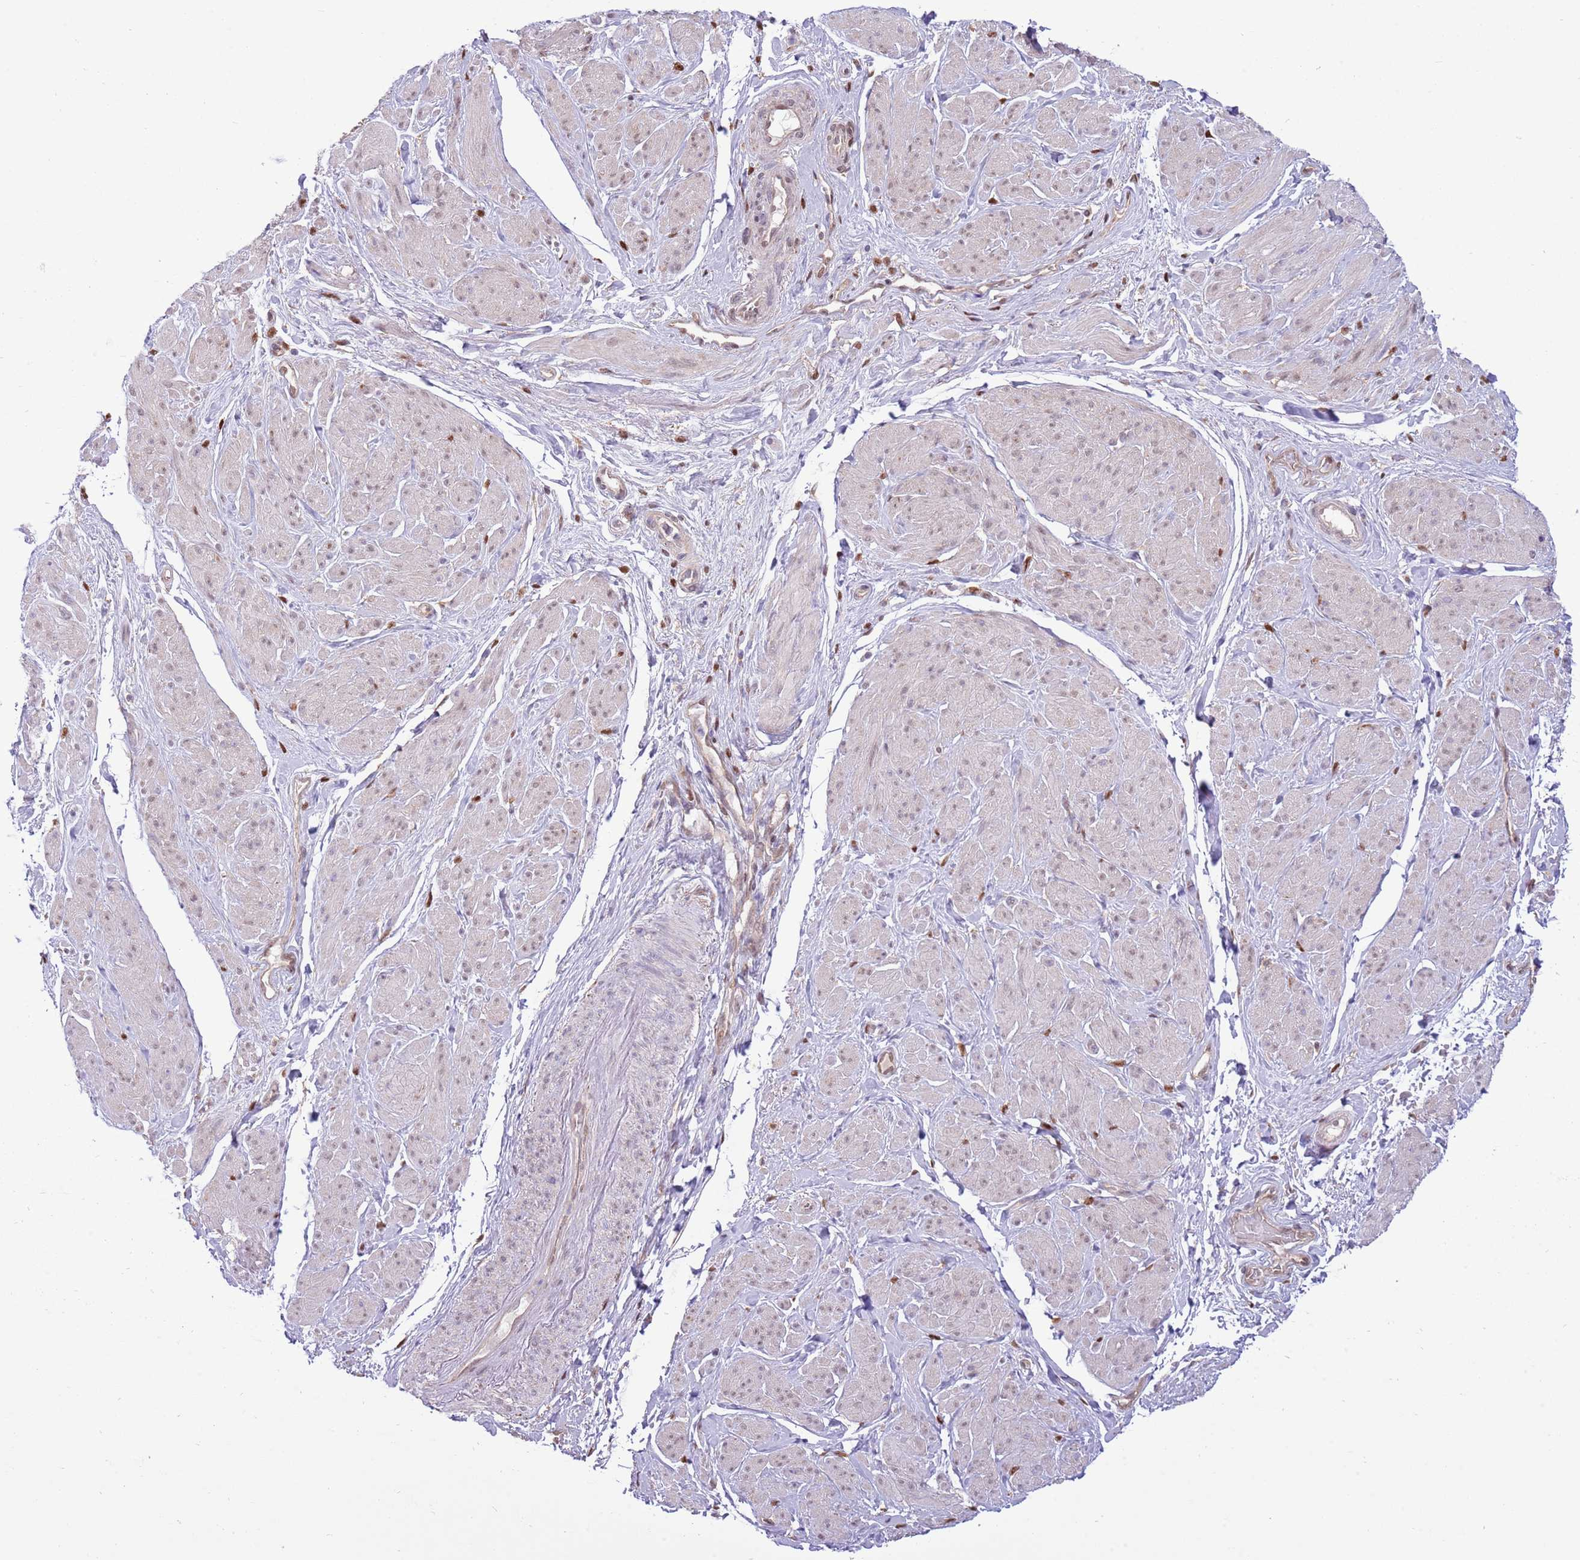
{"staining": {"intensity": "weak", "quantity": "25%-75%", "location": "nuclear"}, "tissue": "smooth muscle", "cell_type": "Smooth muscle cells", "image_type": "normal", "snomed": [{"axis": "morphology", "description": "Normal tissue, NOS"}, {"axis": "topography", "description": "Smooth muscle"}, {"axis": "topography", "description": "Peripheral nerve tissue"}], "caption": "Weak nuclear protein positivity is identified in approximately 25%-75% of smooth muscle cells in smooth muscle.", "gene": "ARL2BP", "patient": {"sex": "male", "age": 69}}